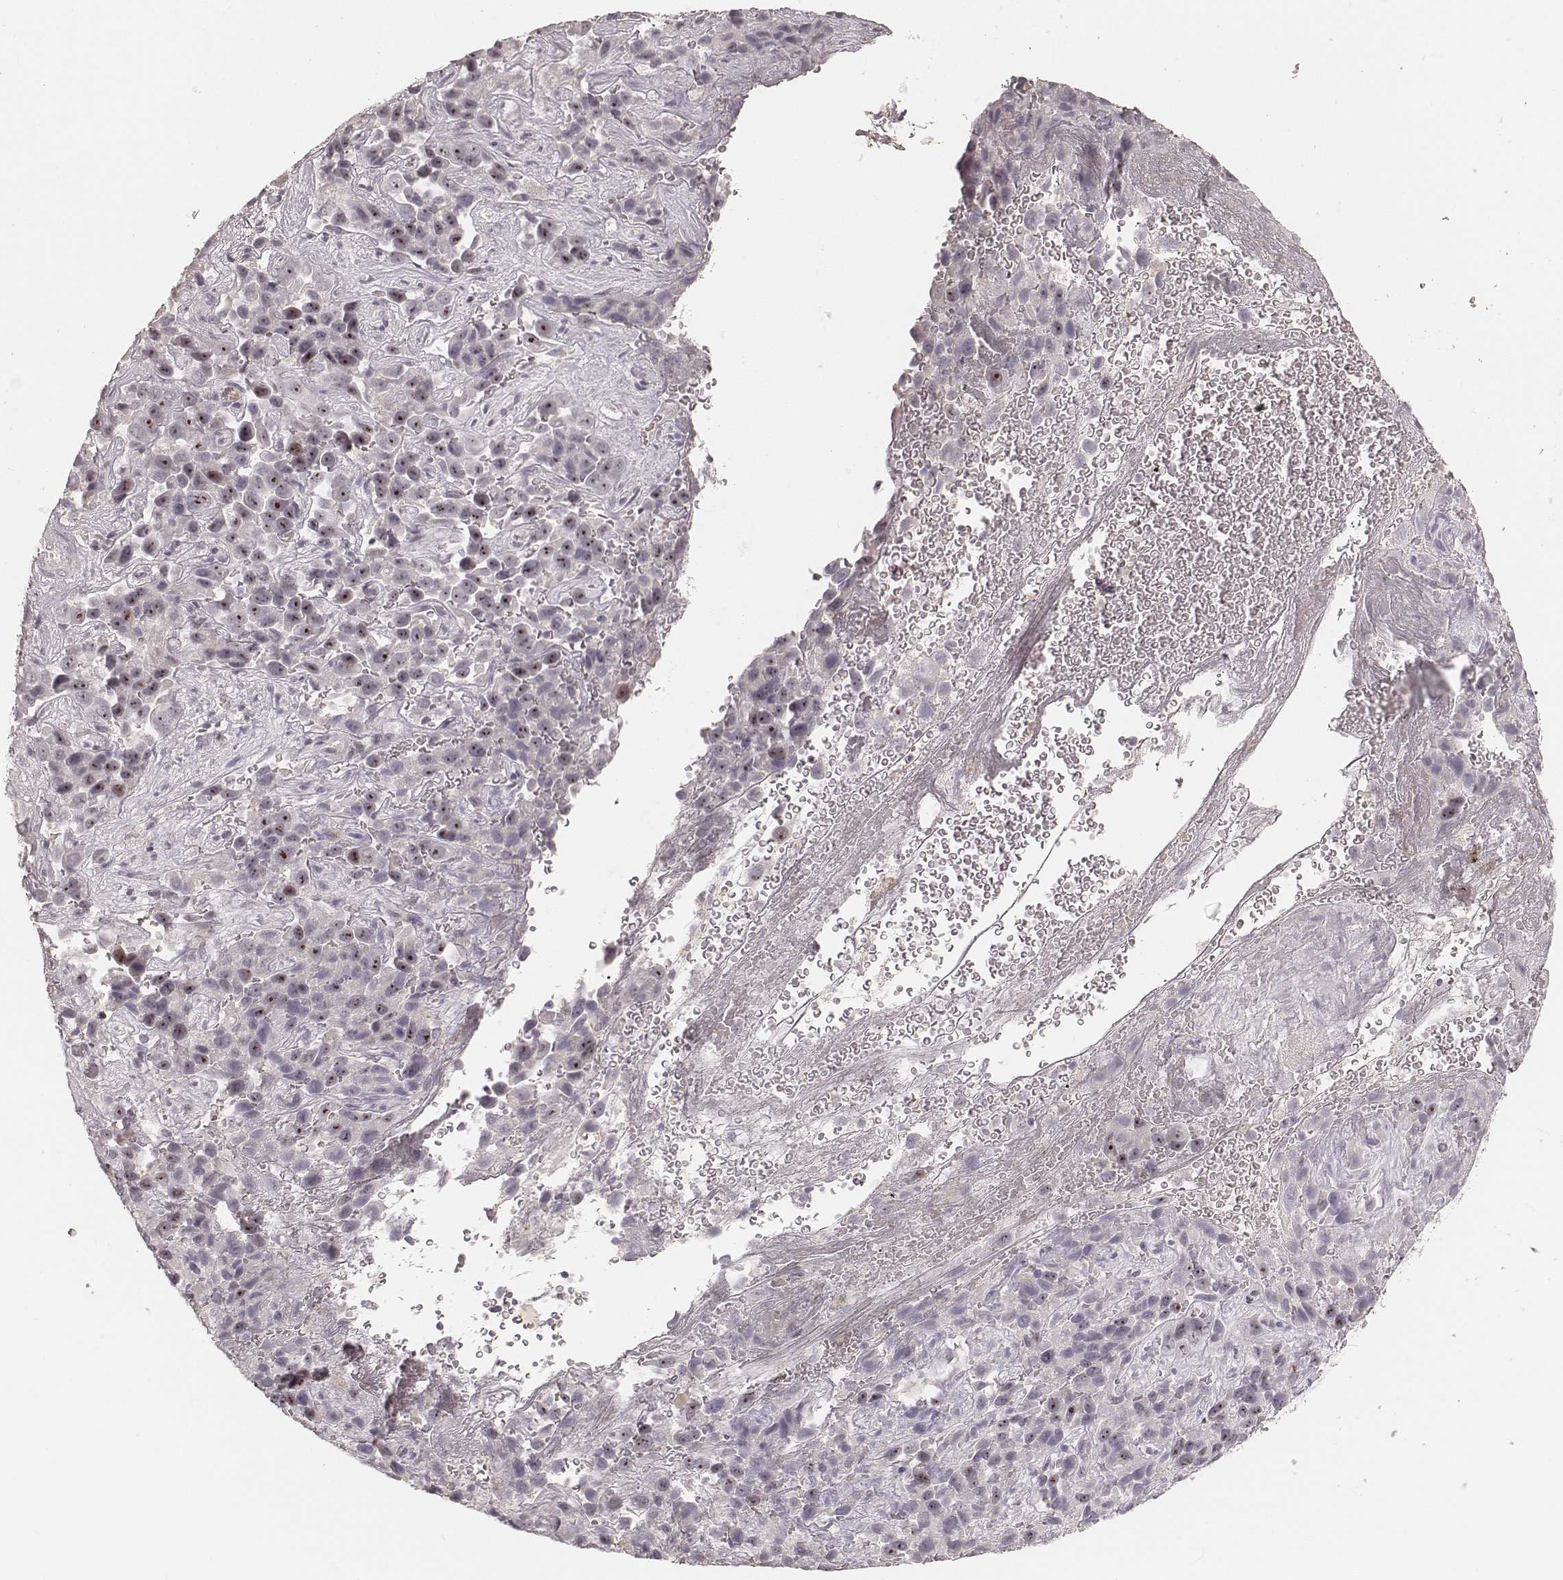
{"staining": {"intensity": "strong", "quantity": "<25%", "location": "nuclear"}, "tissue": "liver cancer", "cell_type": "Tumor cells", "image_type": "cancer", "snomed": [{"axis": "morphology", "description": "Cholangiocarcinoma"}, {"axis": "topography", "description": "Liver"}], "caption": "Liver cancer tissue reveals strong nuclear expression in about <25% of tumor cells", "gene": "MADCAM1", "patient": {"sex": "female", "age": 52}}